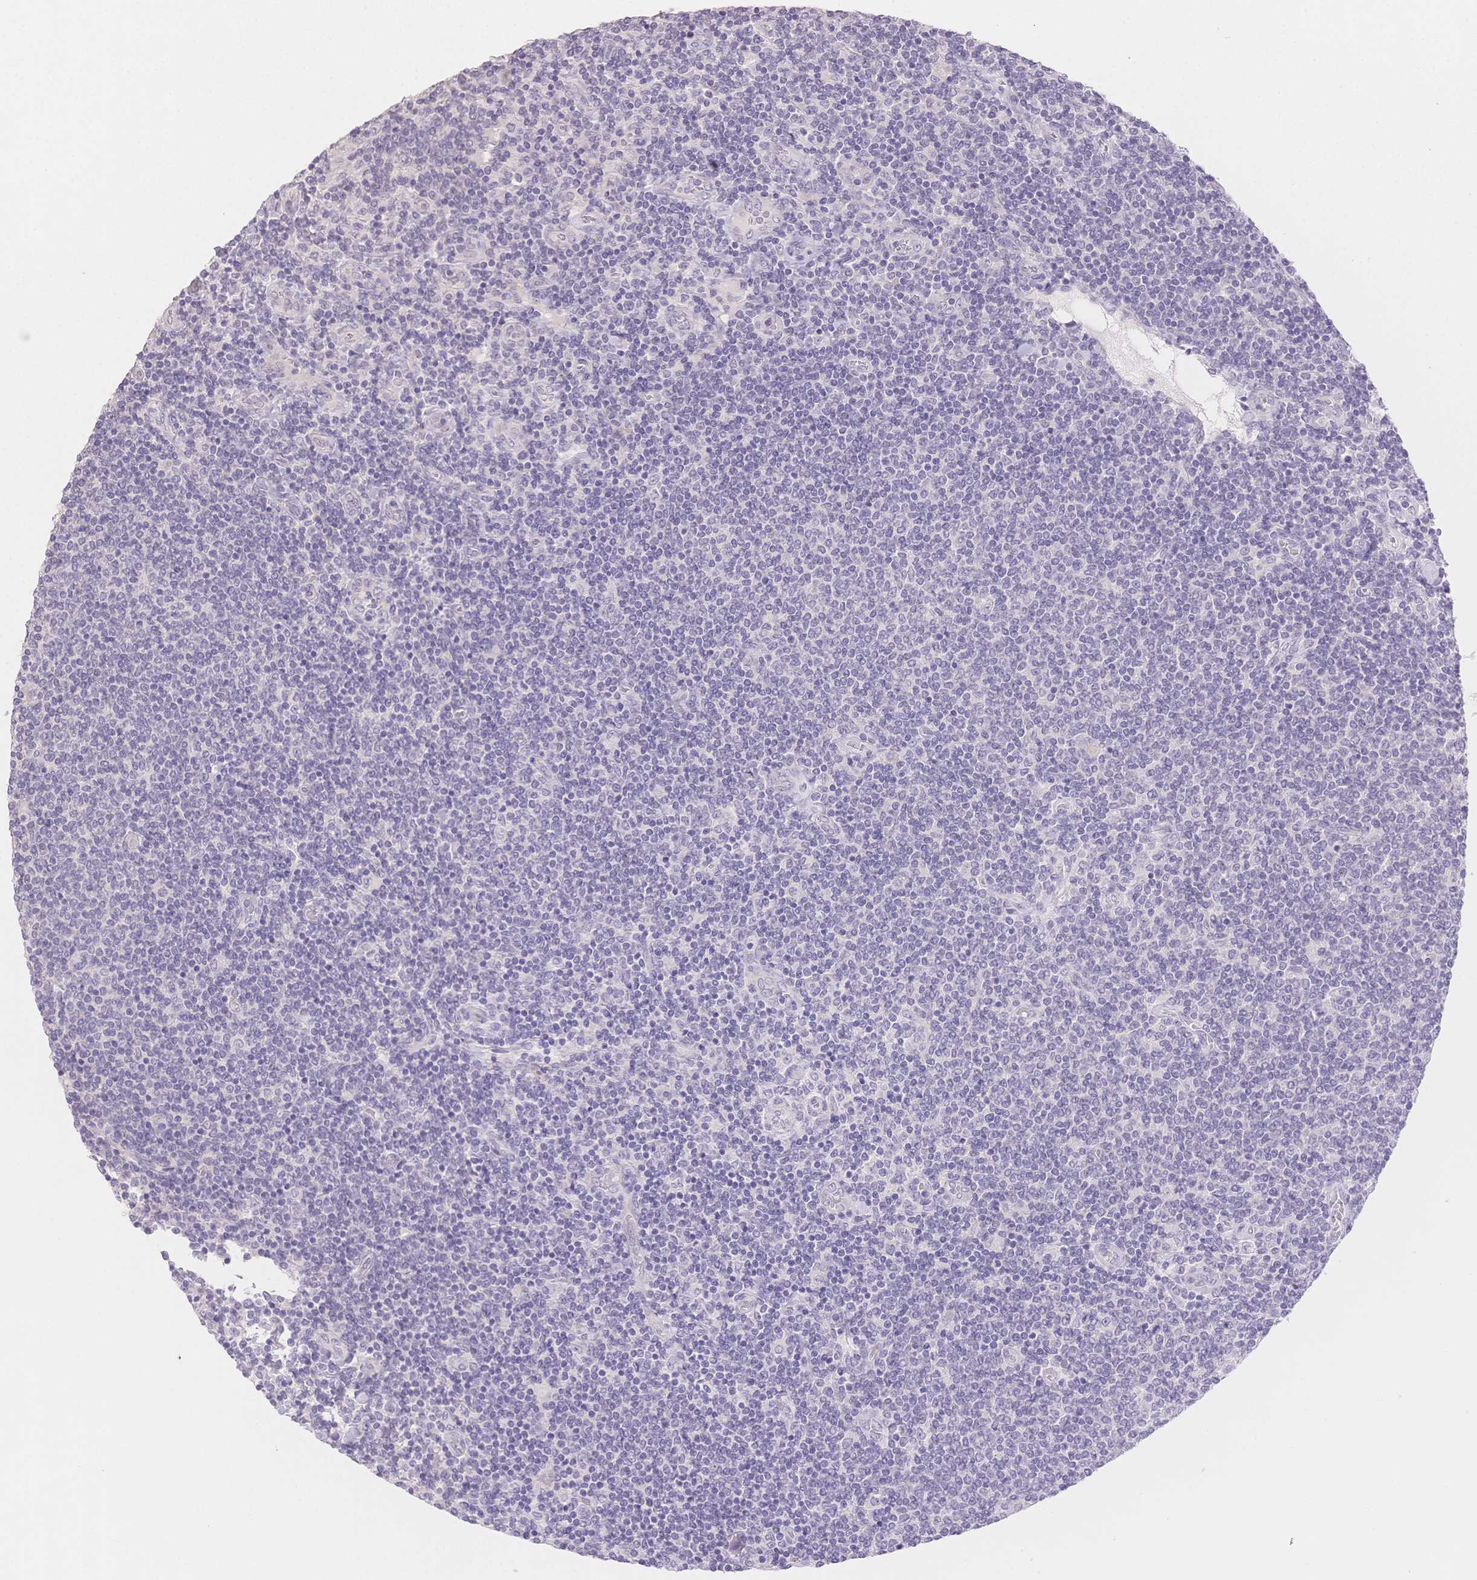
{"staining": {"intensity": "negative", "quantity": "none", "location": "none"}, "tissue": "lymphoma", "cell_type": "Tumor cells", "image_type": "cancer", "snomed": [{"axis": "morphology", "description": "Malignant lymphoma, non-Hodgkin's type, Low grade"}, {"axis": "topography", "description": "Lymph node"}], "caption": "Tumor cells are negative for protein expression in human low-grade malignant lymphoma, non-Hodgkin's type.", "gene": "SUV39H2", "patient": {"sex": "male", "age": 52}}